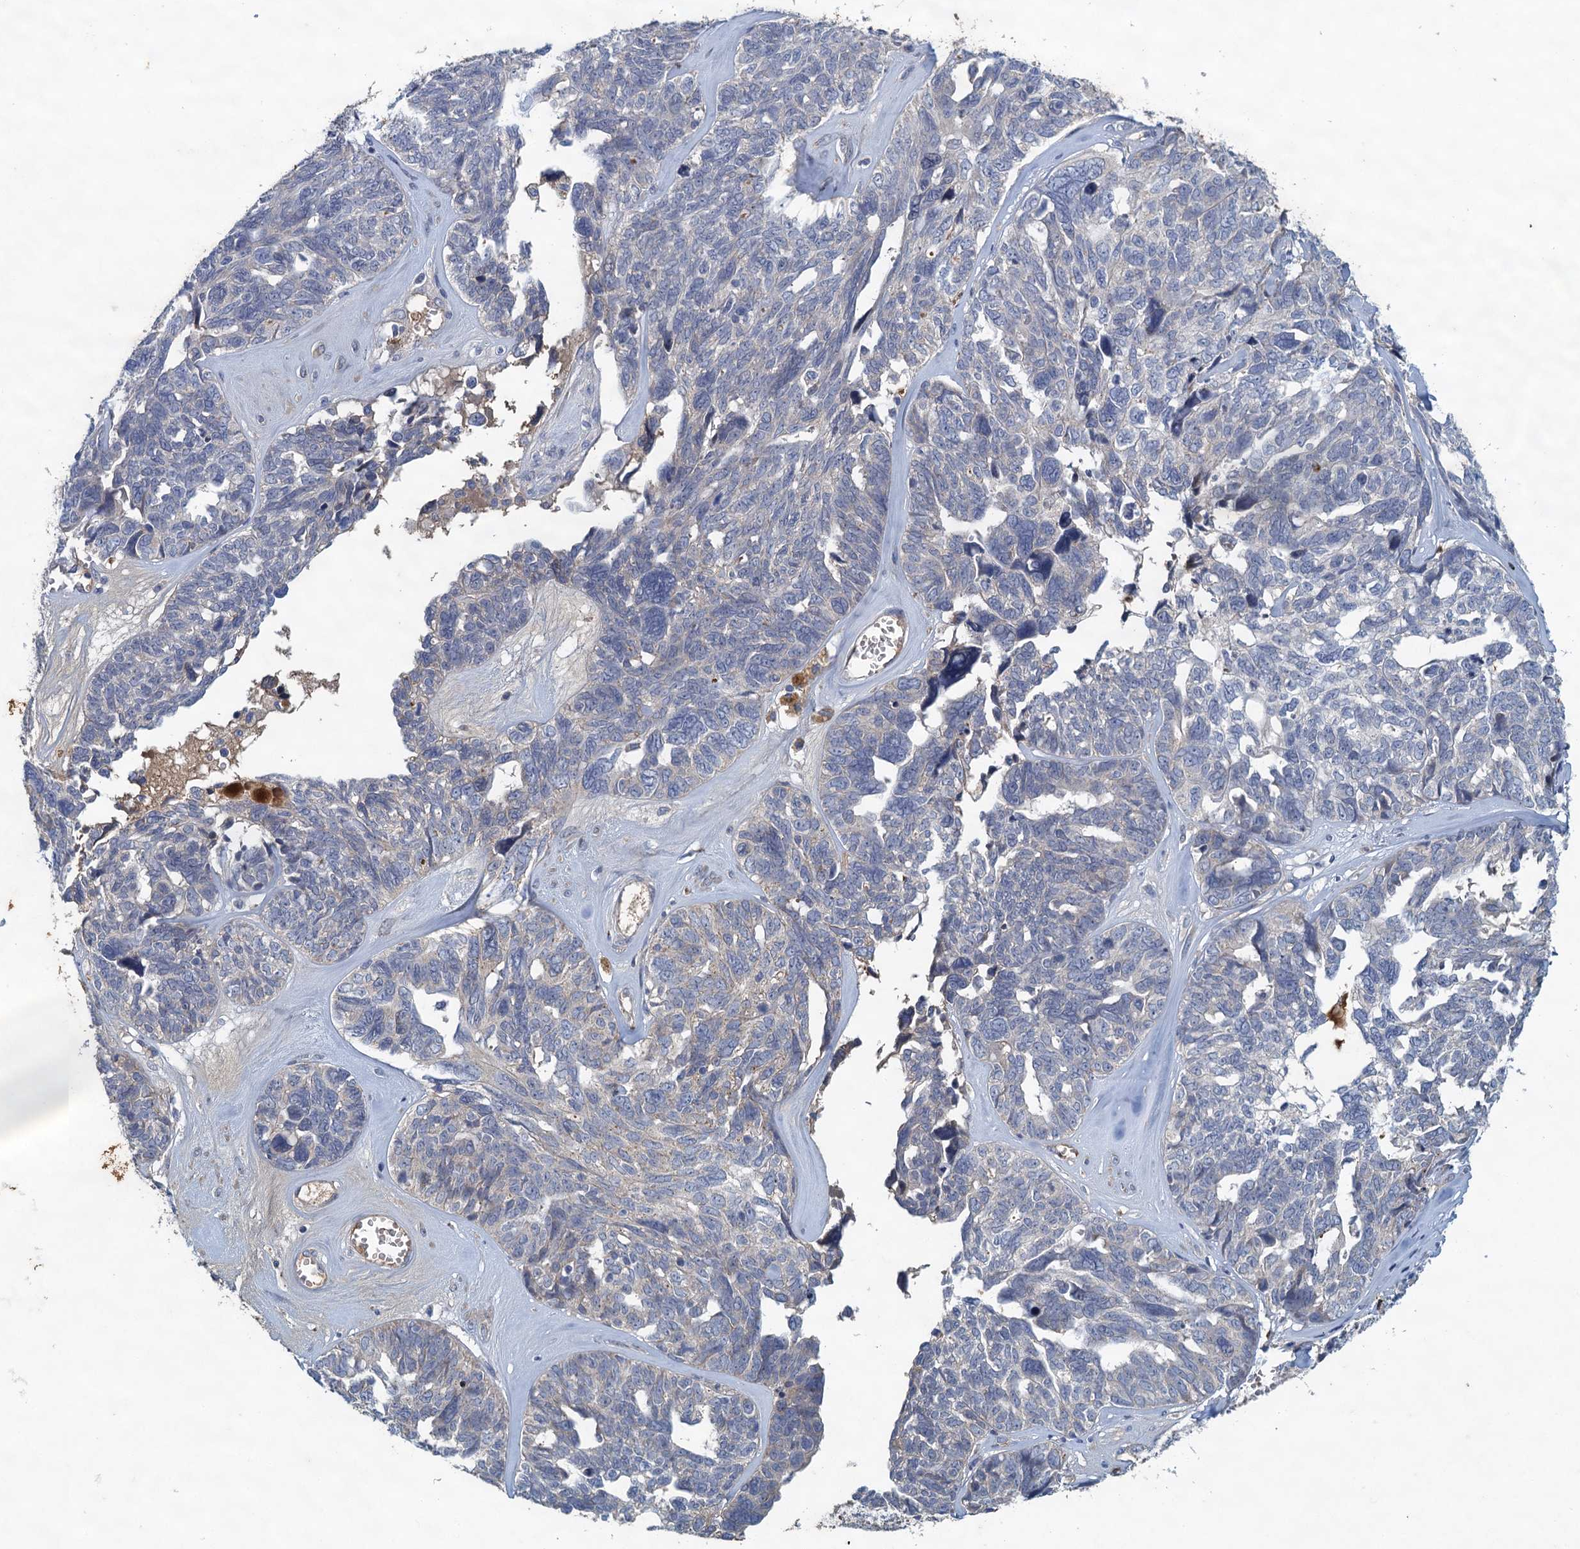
{"staining": {"intensity": "negative", "quantity": "none", "location": "none"}, "tissue": "ovarian cancer", "cell_type": "Tumor cells", "image_type": "cancer", "snomed": [{"axis": "morphology", "description": "Cystadenocarcinoma, serous, NOS"}, {"axis": "topography", "description": "Ovary"}], "caption": "Immunohistochemistry photomicrograph of neoplastic tissue: ovarian cancer stained with DAB (3,3'-diaminobenzidine) demonstrates no significant protein positivity in tumor cells.", "gene": "TPCN1", "patient": {"sex": "female", "age": 79}}